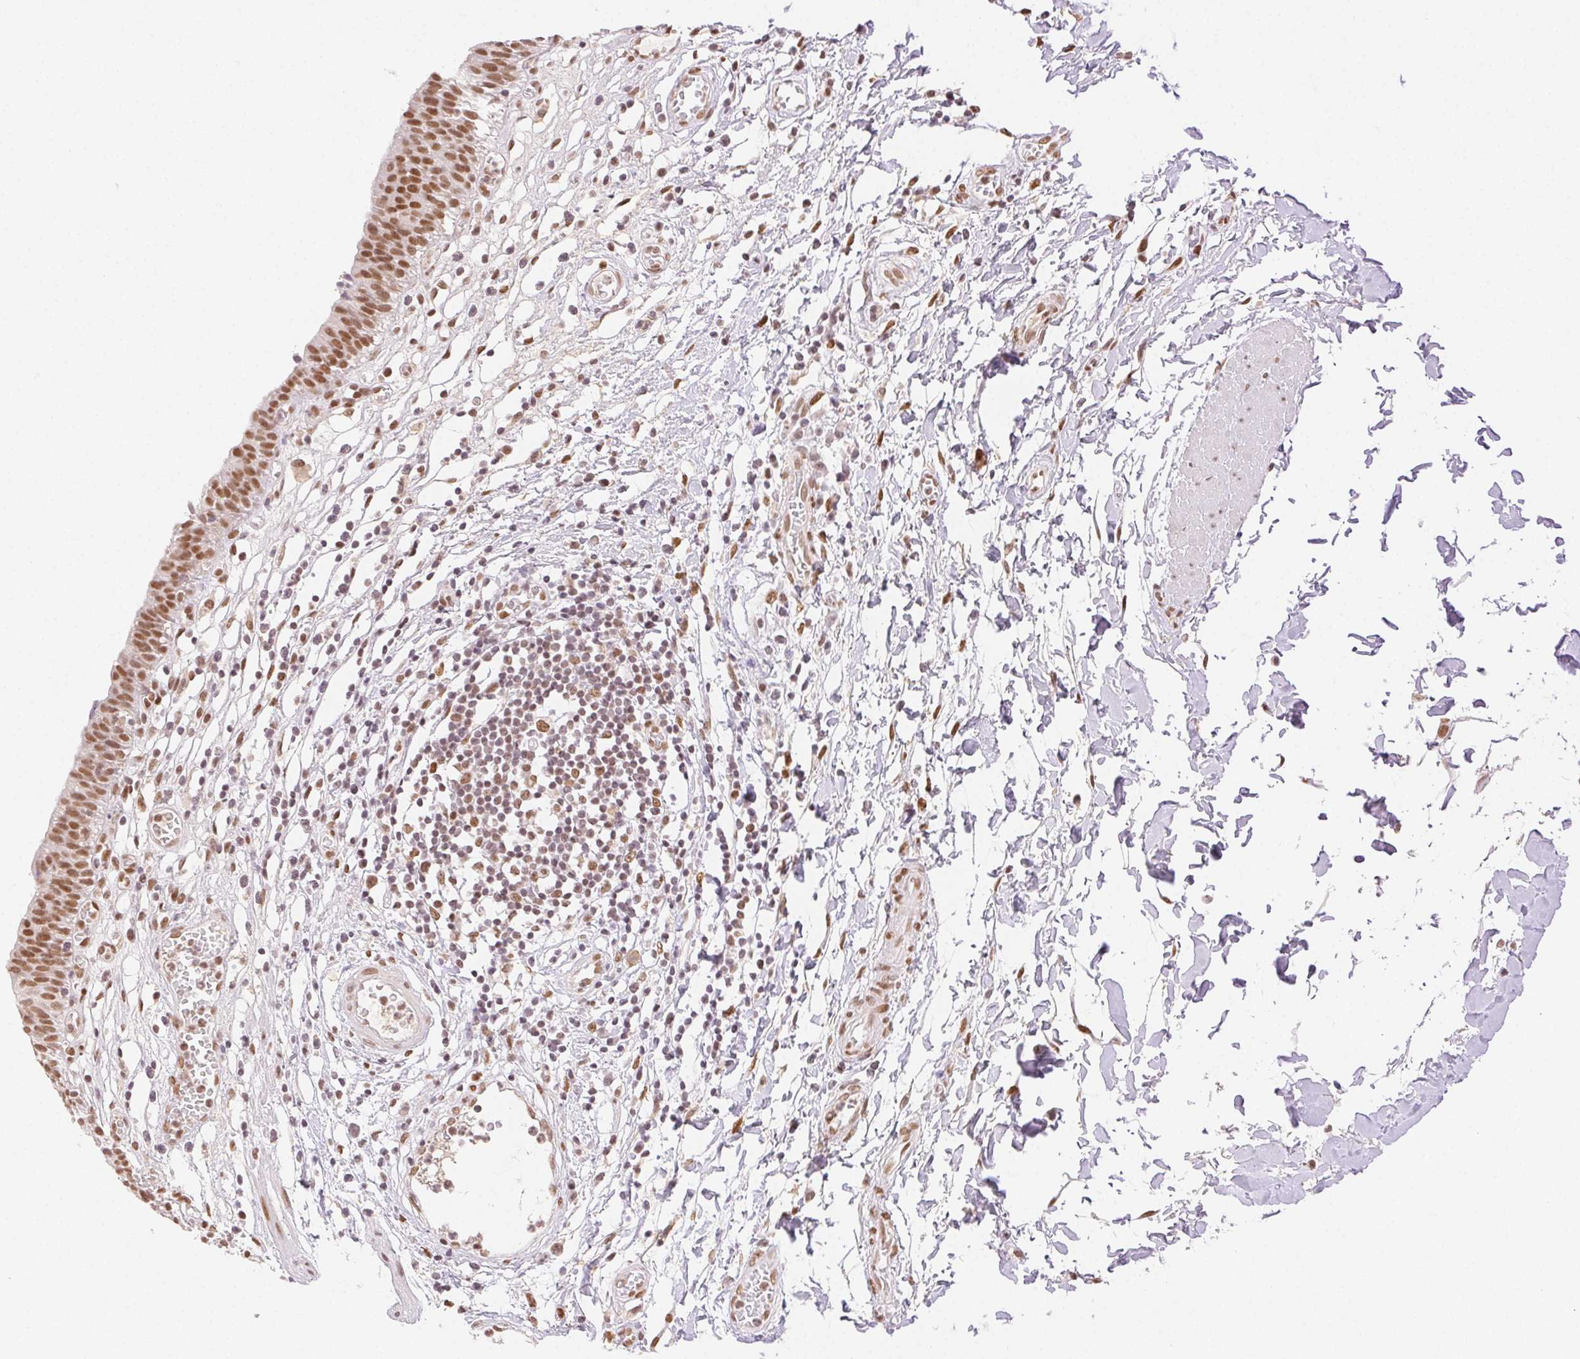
{"staining": {"intensity": "moderate", "quantity": ">75%", "location": "nuclear"}, "tissue": "urinary bladder", "cell_type": "Urothelial cells", "image_type": "normal", "snomed": [{"axis": "morphology", "description": "Normal tissue, NOS"}, {"axis": "topography", "description": "Urinary bladder"}], "caption": "The micrograph demonstrates staining of unremarkable urinary bladder, revealing moderate nuclear protein staining (brown color) within urothelial cells.", "gene": "H2AZ1", "patient": {"sex": "male", "age": 64}}